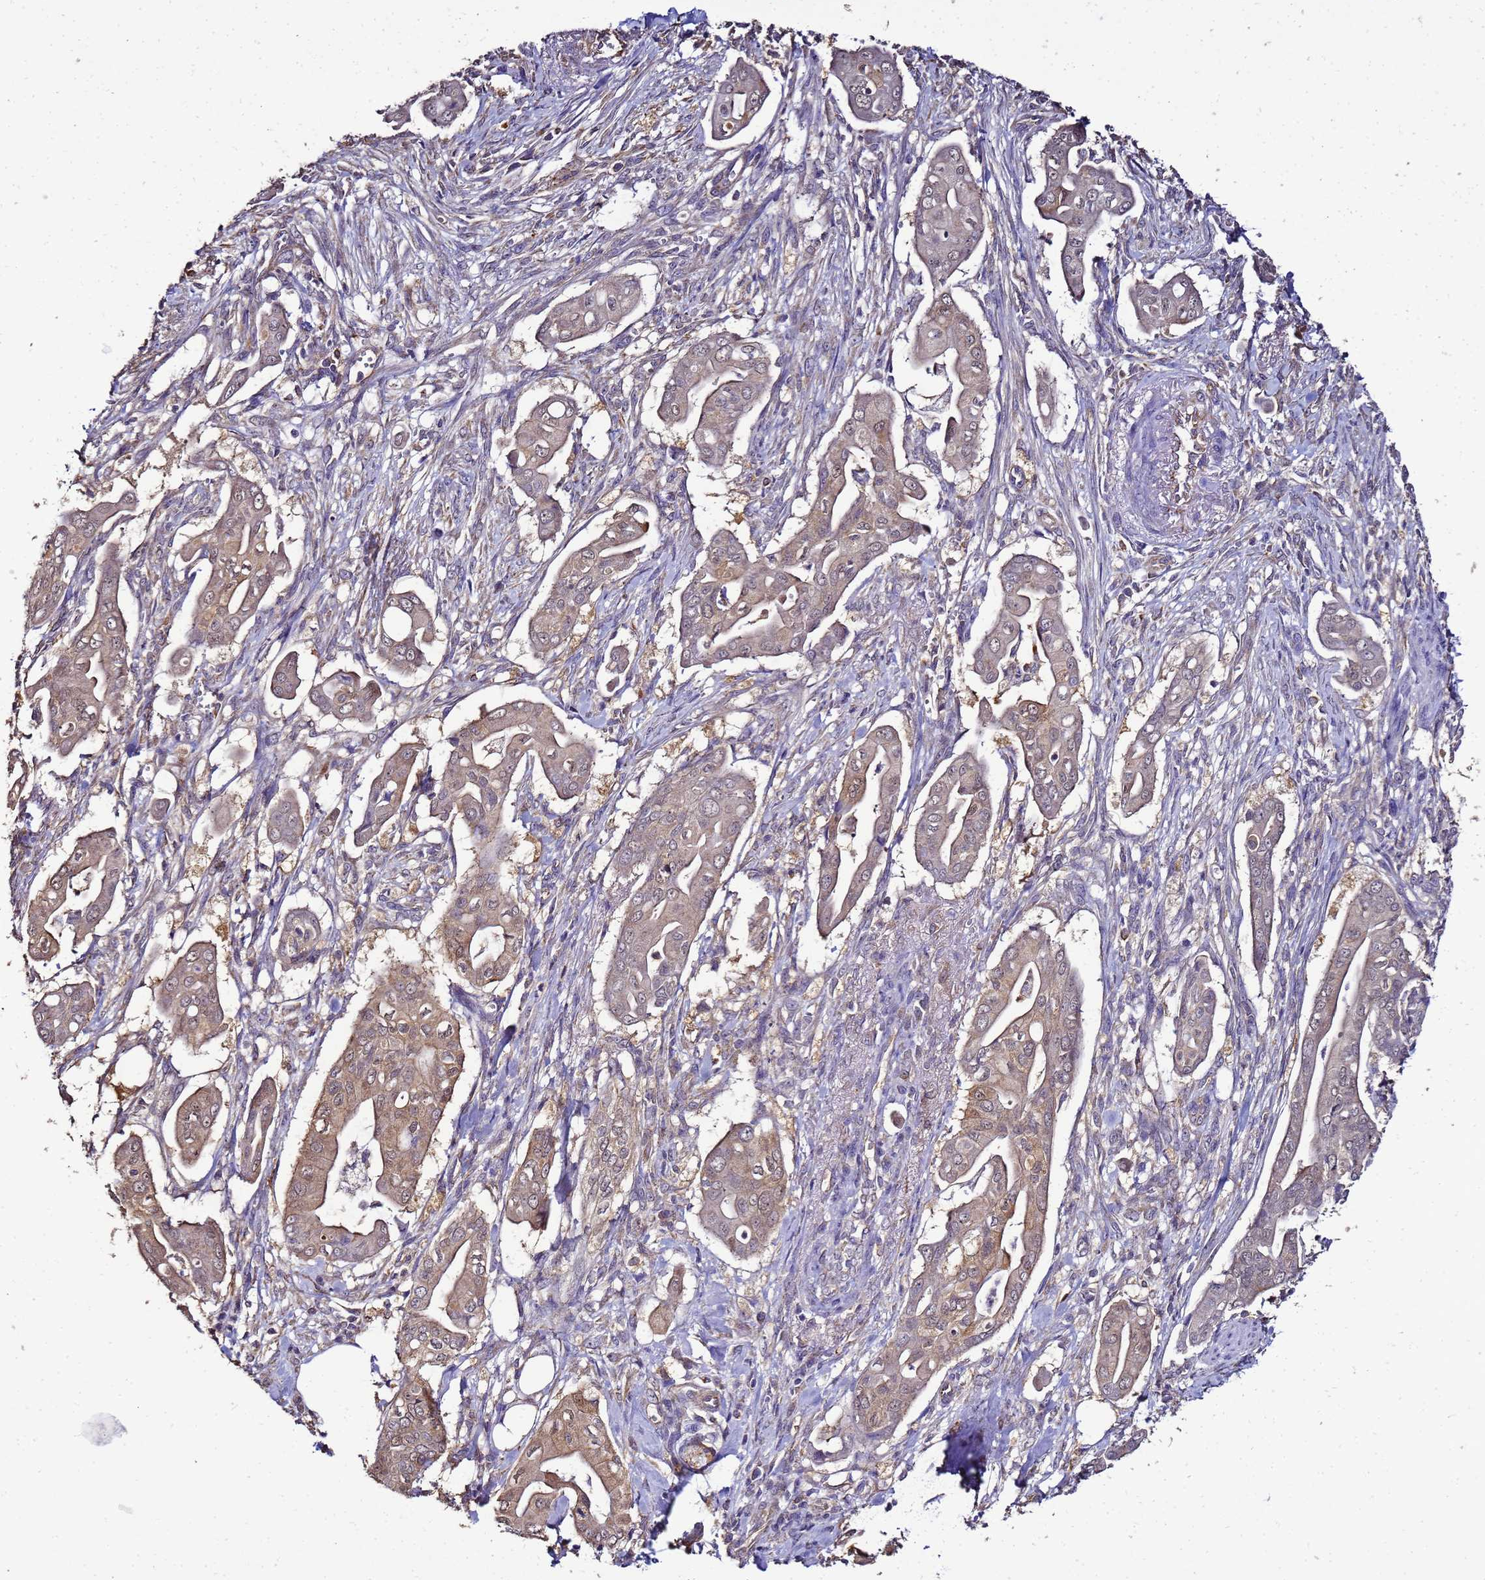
{"staining": {"intensity": "moderate", "quantity": "25%-75%", "location": "cytoplasmic/membranous"}, "tissue": "pancreatic cancer", "cell_type": "Tumor cells", "image_type": "cancer", "snomed": [{"axis": "morphology", "description": "Adenocarcinoma, NOS"}, {"axis": "topography", "description": "Pancreas"}], "caption": "Immunohistochemical staining of pancreatic cancer exhibits medium levels of moderate cytoplasmic/membranous positivity in approximately 25%-75% of tumor cells. (brown staining indicates protein expression, while blue staining denotes nuclei).", "gene": "ENOPH1", "patient": {"sex": "male", "age": 71}}